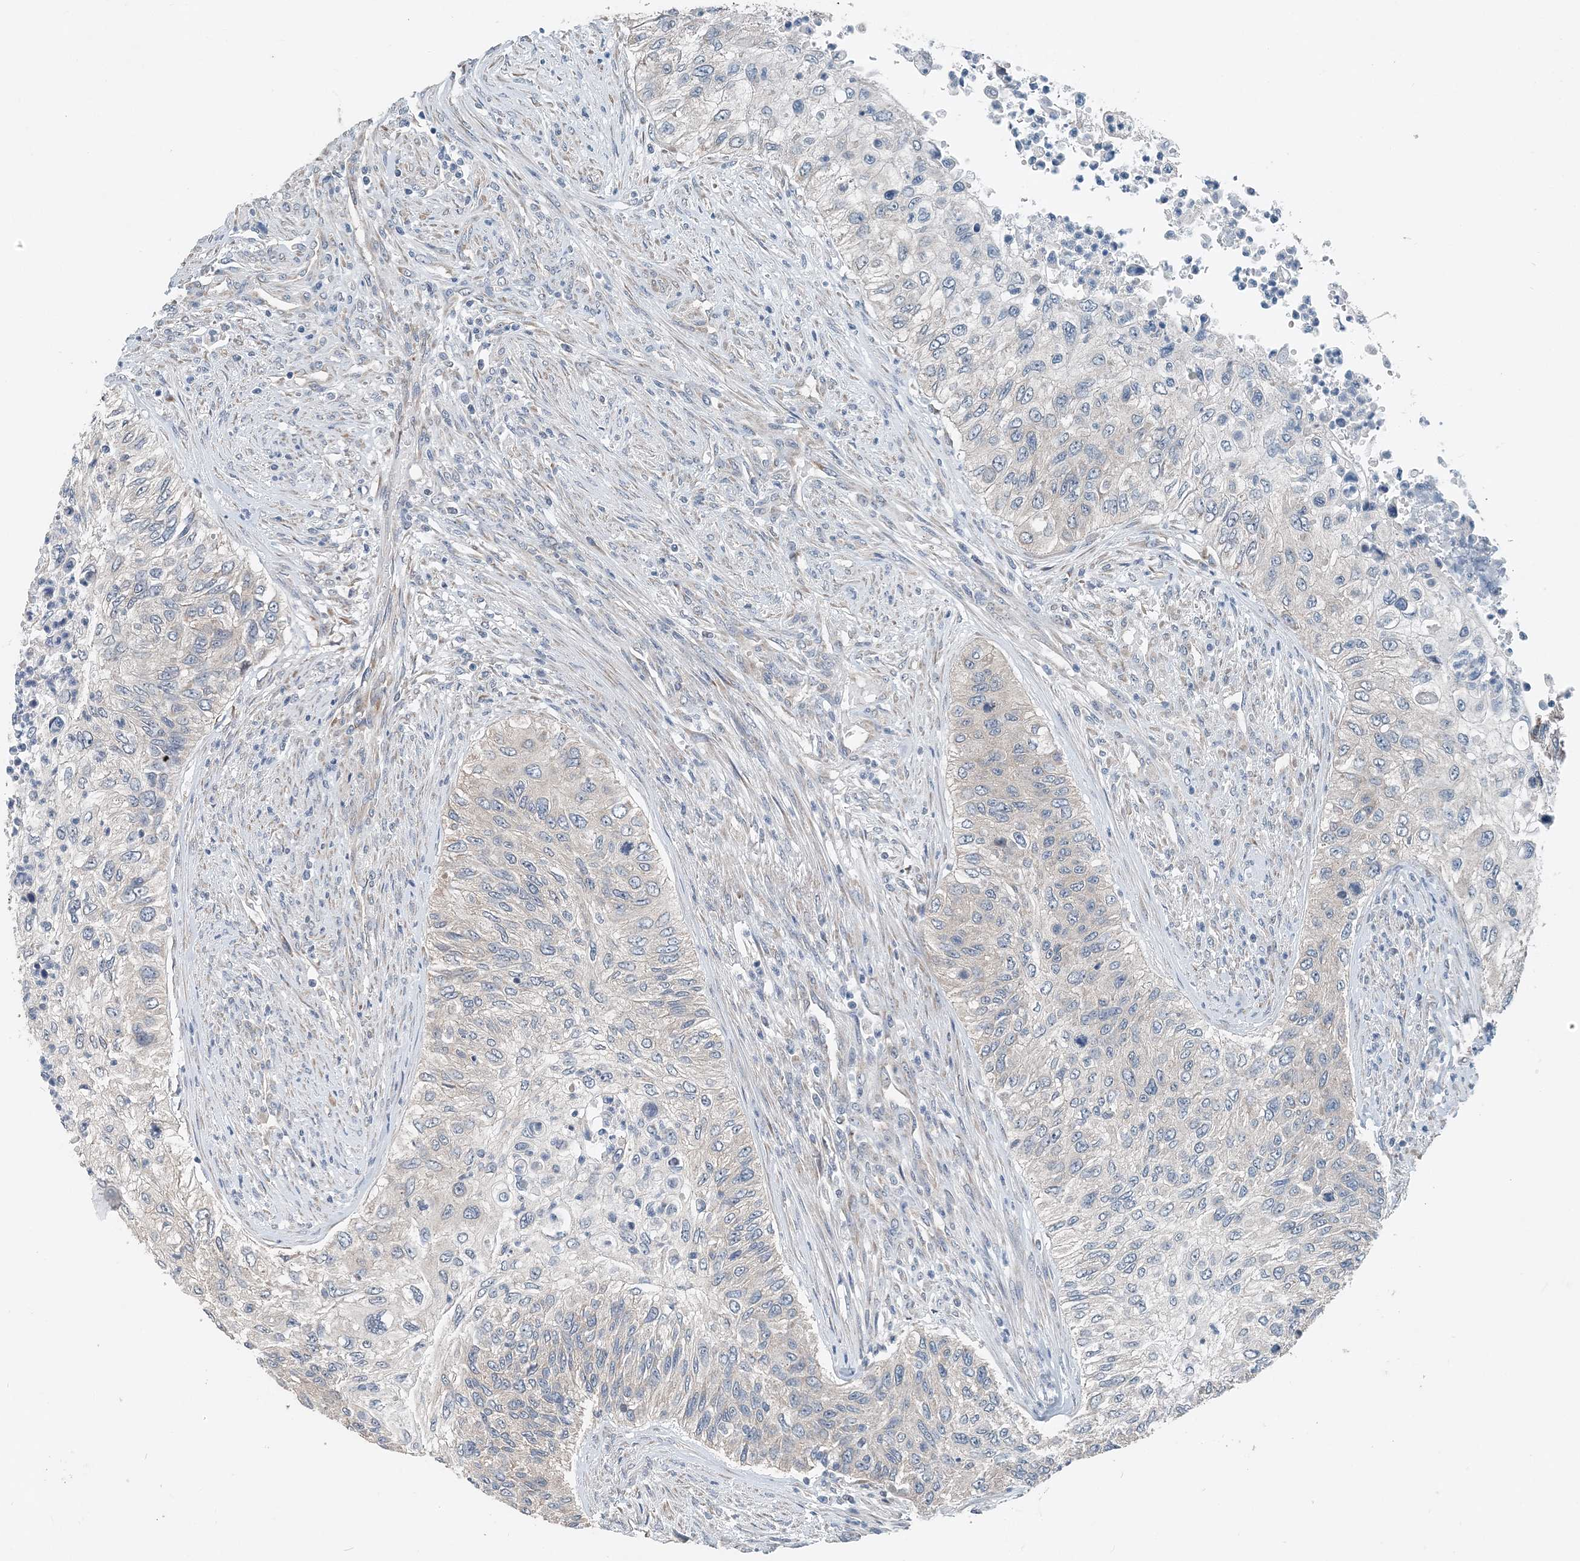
{"staining": {"intensity": "negative", "quantity": "none", "location": "none"}, "tissue": "urothelial cancer", "cell_type": "Tumor cells", "image_type": "cancer", "snomed": [{"axis": "morphology", "description": "Urothelial carcinoma, High grade"}, {"axis": "topography", "description": "Urinary bladder"}], "caption": "Immunohistochemistry (IHC) photomicrograph of human urothelial carcinoma (high-grade) stained for a protein (brown), which displays no positivity in tumor cells. Nuclei are stained in blue.", "gene": "EEF1A2", "patient": {"sex": "female", "age": 60}}